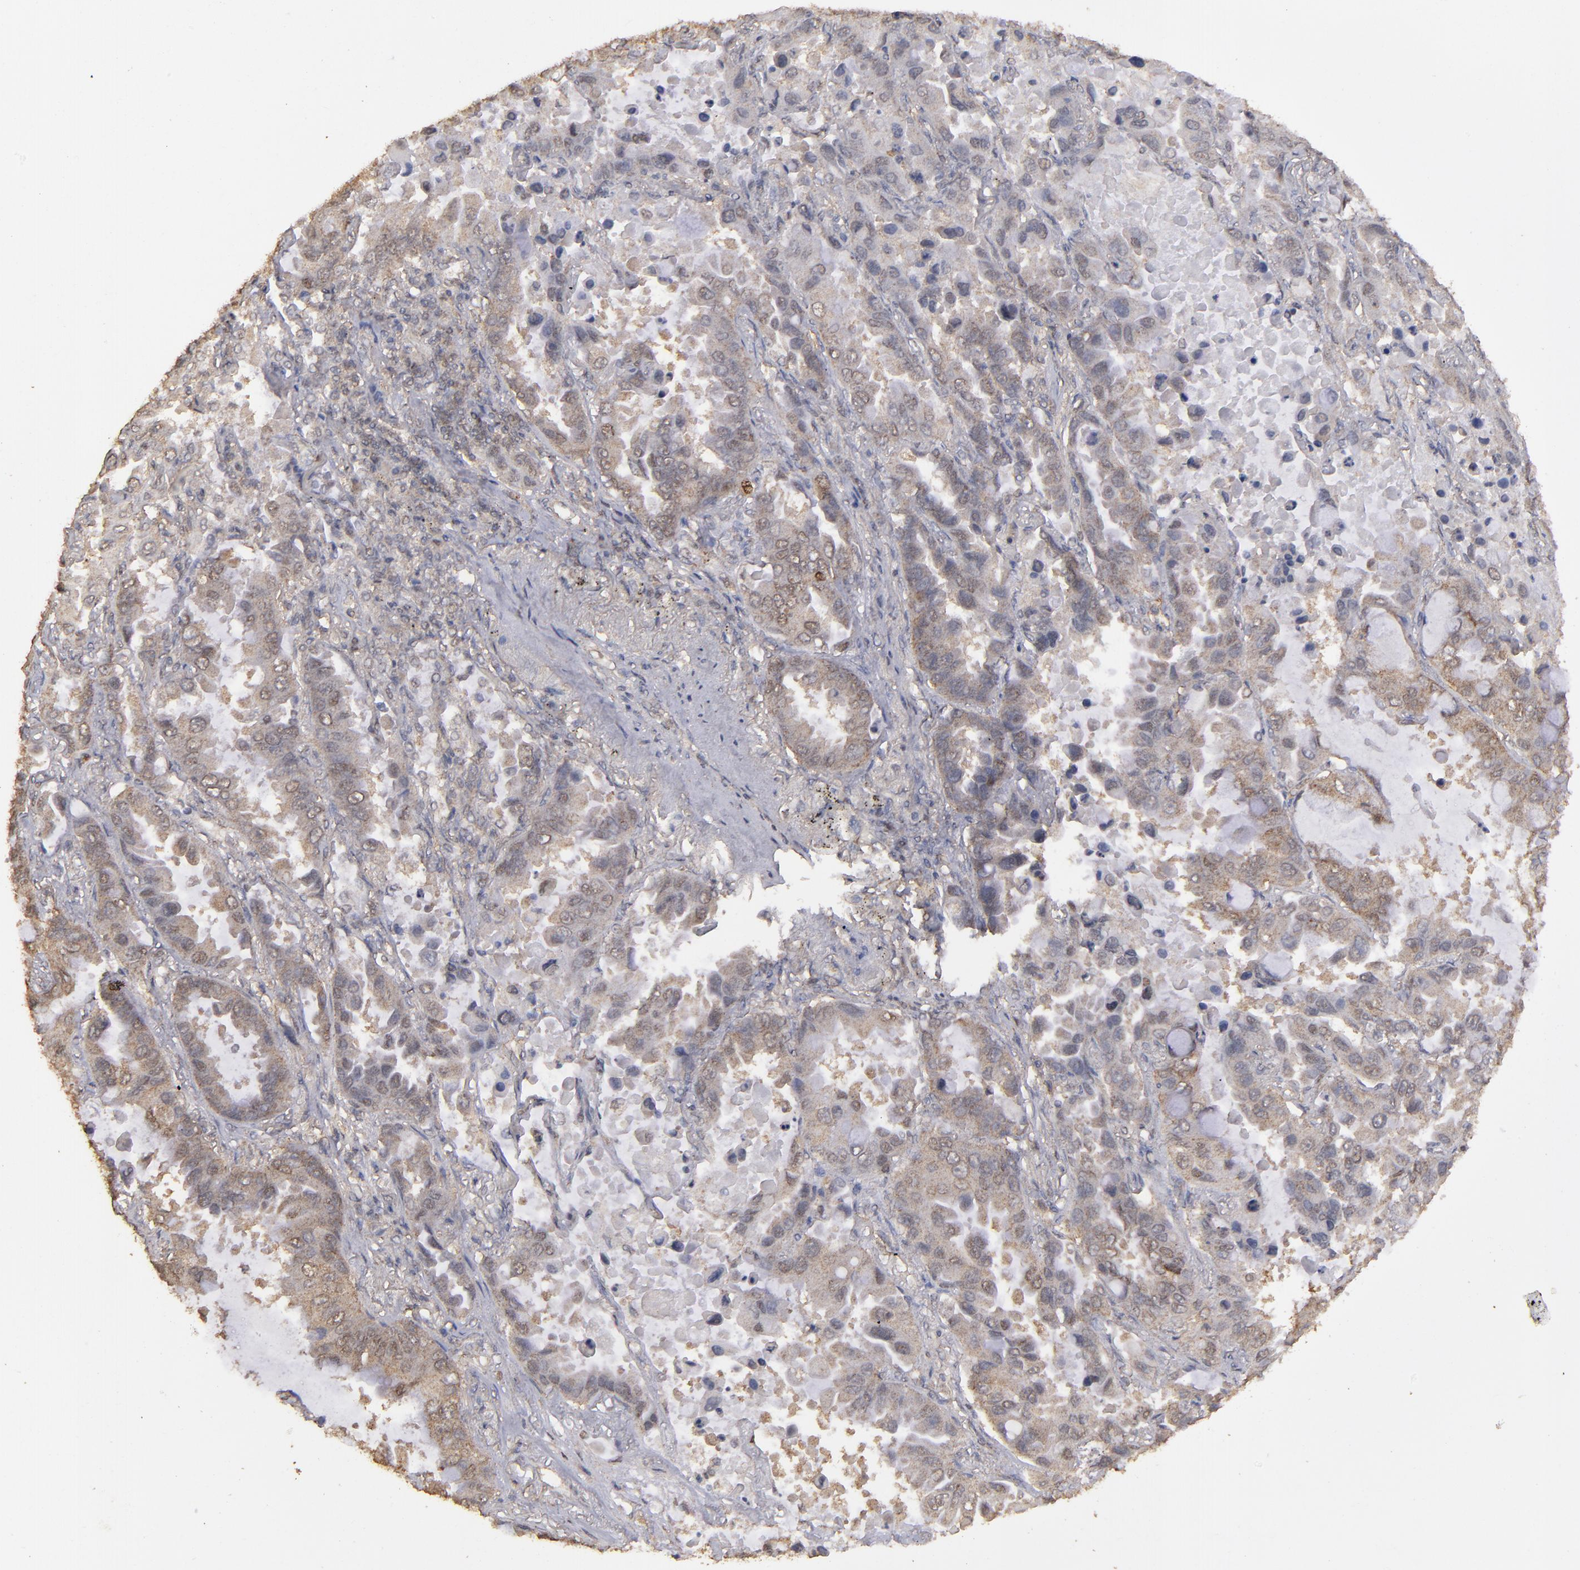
{"staining": {"intensity": "moderate", "quantity": "25%-75%", "location": "cytoplasmic/membranous"}, "tissue": "lung cancer", "cell_type": "Tumor cells", "image_type": "cancer", "snomed": [{"axis": "morphology", "description": "Adenocarcinoma, NOS"}, {"axis": "topography", "description": "Lung"}], "caption": "A micrograph of lung cancer stained for a protein demonstrates moderate cytoplasmic/membranous brown staining in tumor cells.", "gene": "FAT1", "patient": {"sex": "male", "age": 64}}